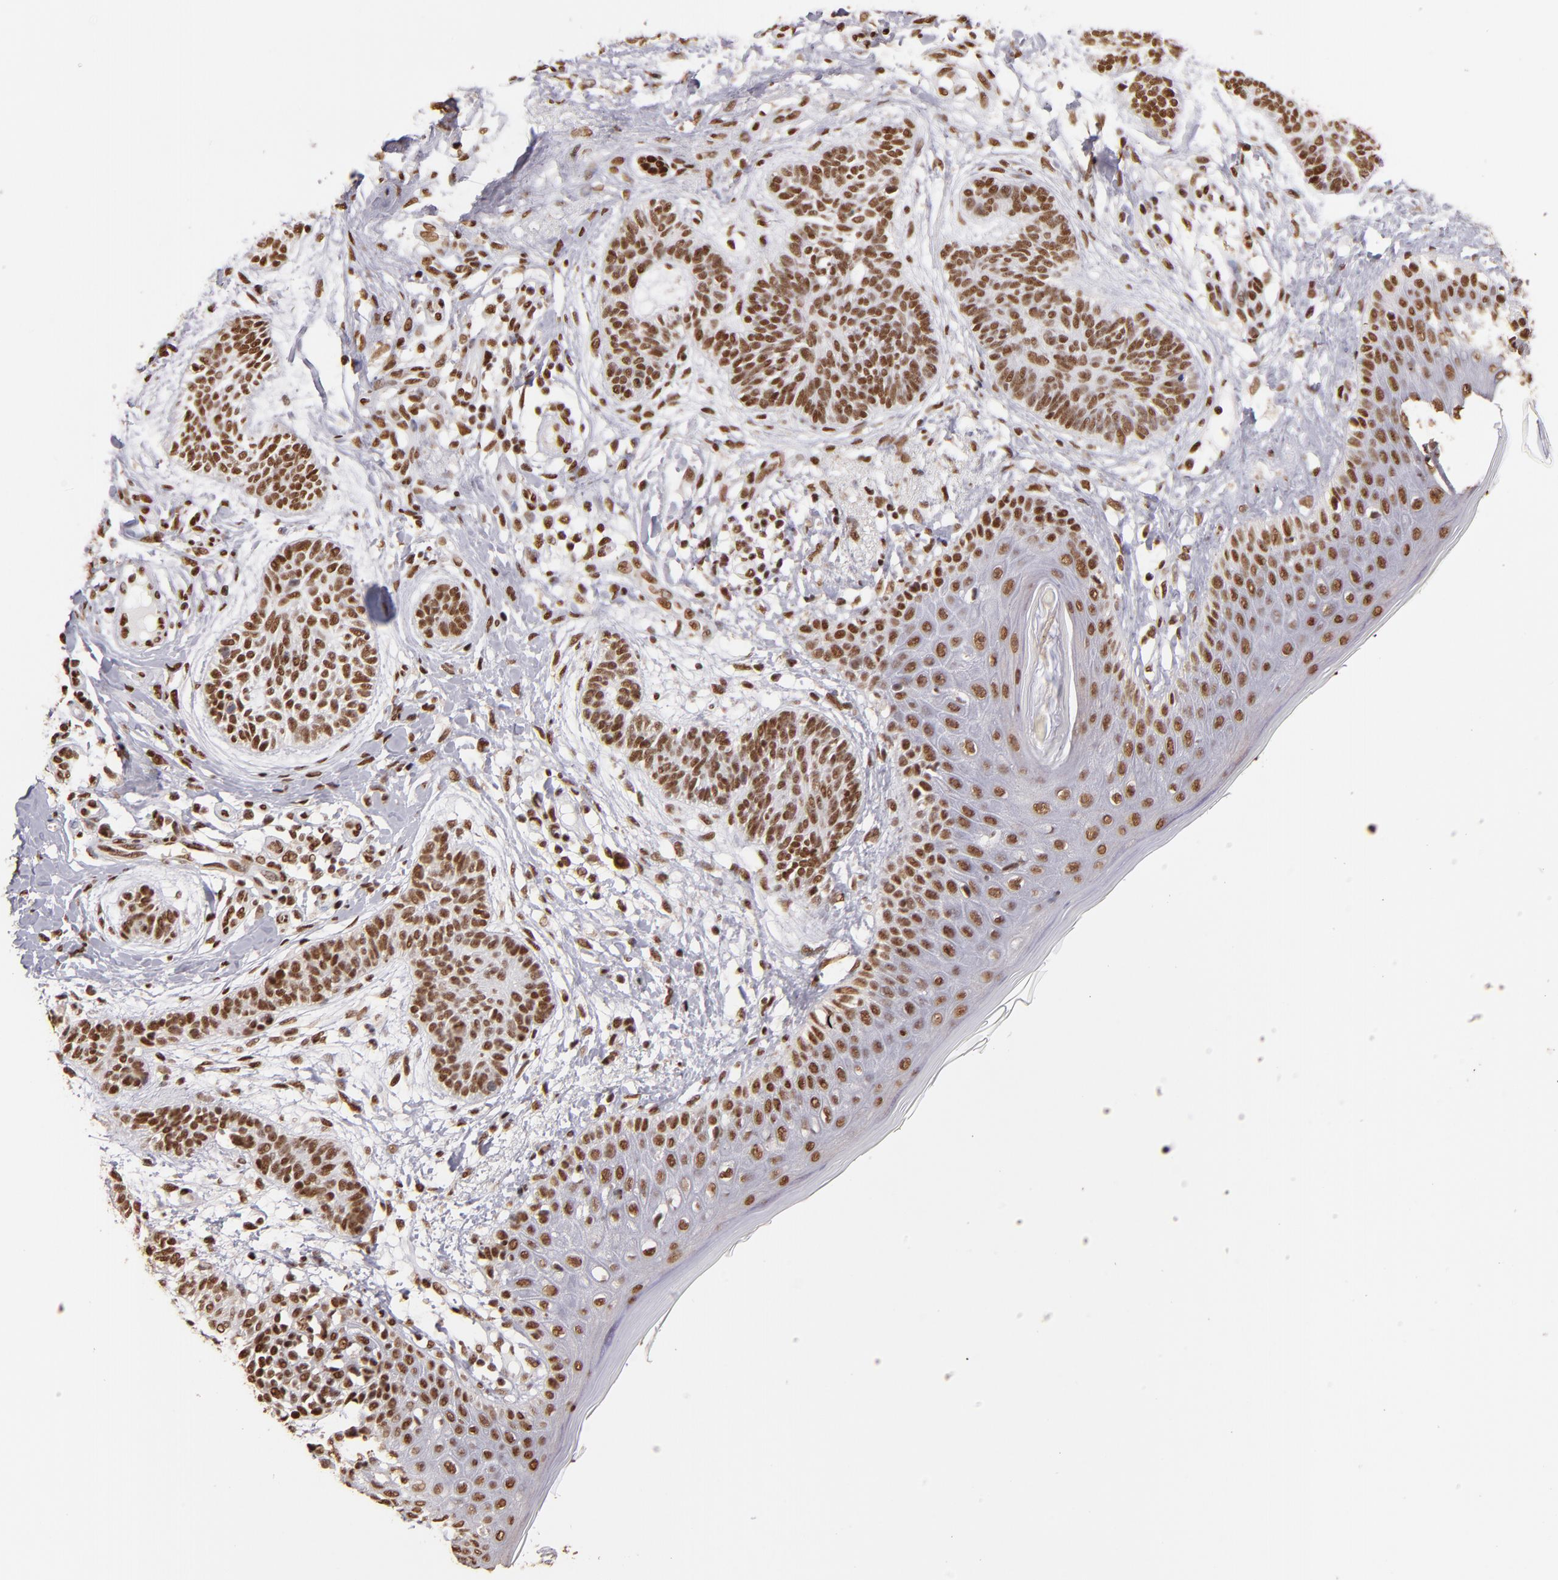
{"staining": {"intensity": "strong", "quantity": ">75%", "location": "nuclear"}, "tissue": "skin cancer", "cell_type": "Tumor cells", "image_type": "cancer", "snomed": [{"axis": "morphology", "description": "Normal tissue, NOS"}, {"axis": "morphology", "description": "Basal cell carcinoma"}, {"axis": "topography", "description": "Skin"}], "caption": "Protein expression analysis of skin cancer (basal cell carcinoma) displays strong nuclear positivity in approximately >75% of tumor cells. The protein of interest is stained brown, and the nuclei are stained in blue (DAB (3,3'-diaminobenzidine) IHC with brightfield microscopy, high magnification).", "gene": "SP1", "patient": {"sex": "male", "age": 63}}